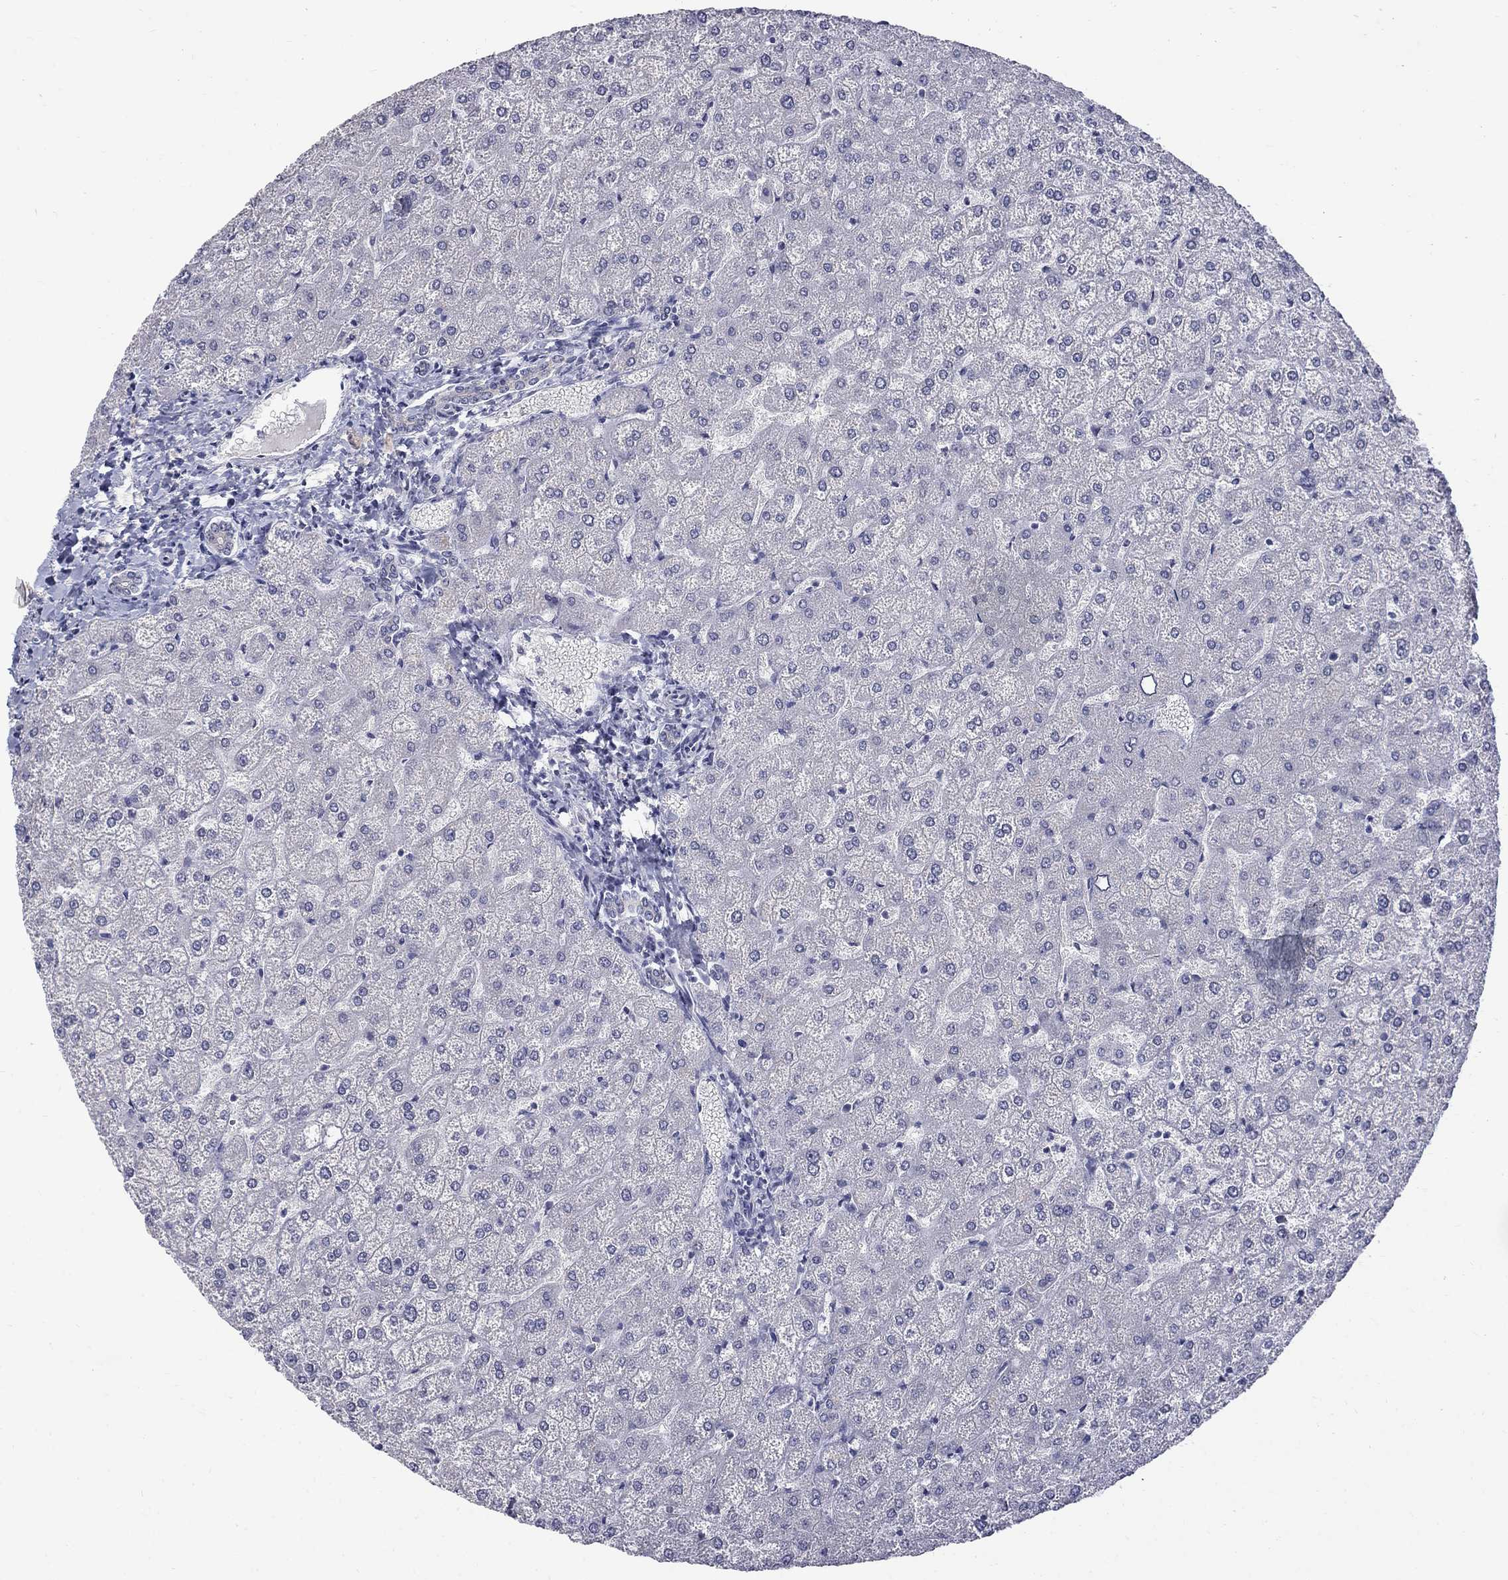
{"staining": {"intensity": "negative", "quantity": "none", "location": "none"}, "tissue": "liver", "cell_type": "Cholangiocytes", "image_type": "normal", "snomed": [{"axis": "morphology", "description": "Normal tissue, NOS"}, {"axis": "topography", "description": "Liver"}], "caption": "This is an IHC photomicrograph of normal liver. There is no staining in cholangiocytes.", "gene": "CTNND2", "patient": {"sex": "female", "age": 32}}